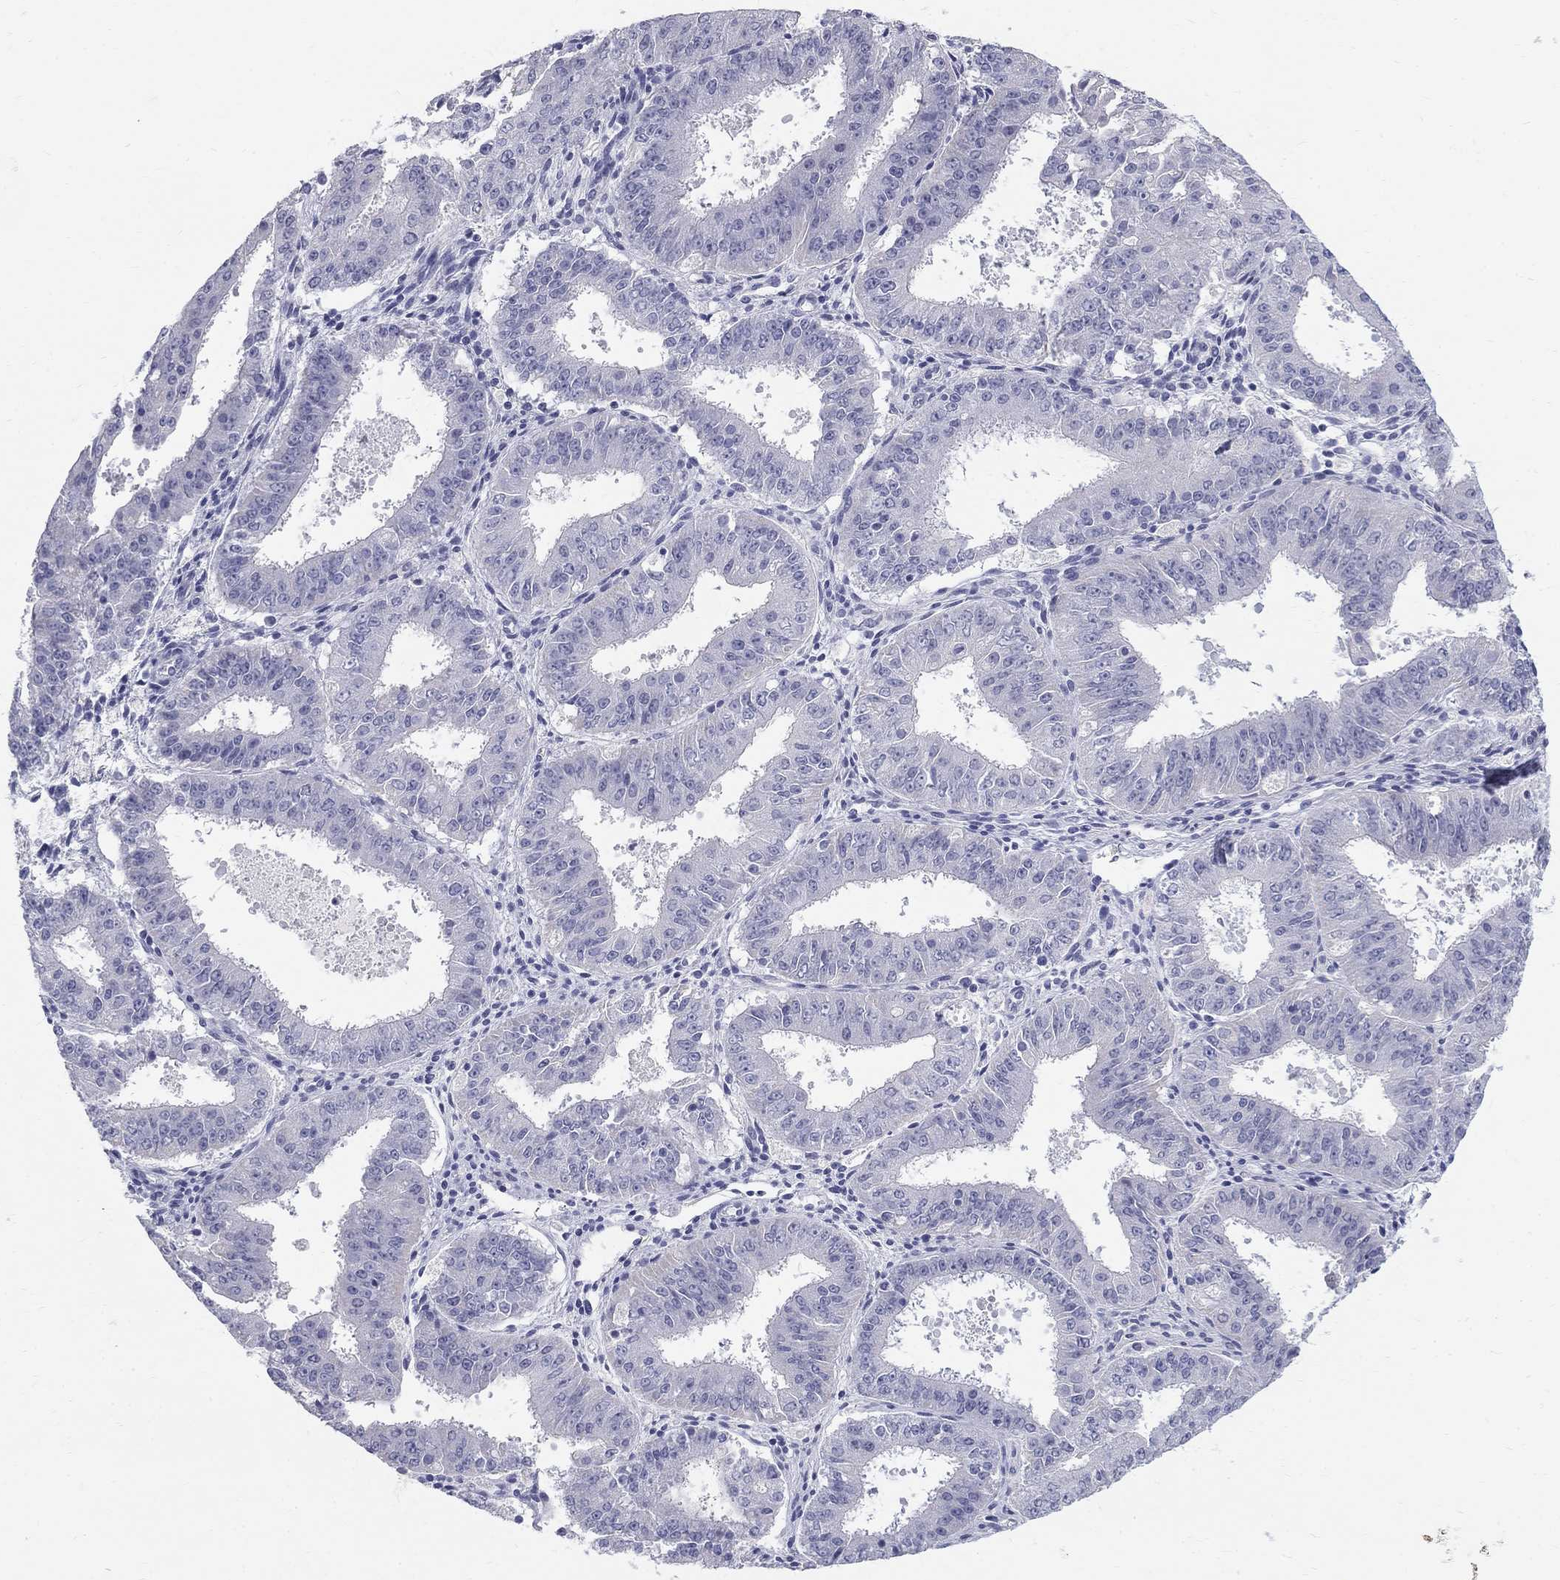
{"staining": {"intensity": "negative", "quantity": "none", "location": "none"}, "tissue": "ovarian cancer", "cell_type": "Tumor cells", "image_type": "cancer", "snomed": [{"axis": "morphology", "description": "Carcinoma, endometroid"}, {"axis": "topography", "description": "Ovary"}], "caption": "Immunohistochemical staining of human ovarian endometroid carcinoma shows no significant staining in tumor cells. (DAB (3,3'-diaminobenzidine) IHC, high magnification).", "gene": "MAGEB6", "patient": {"sex": "female", "age": 42}}